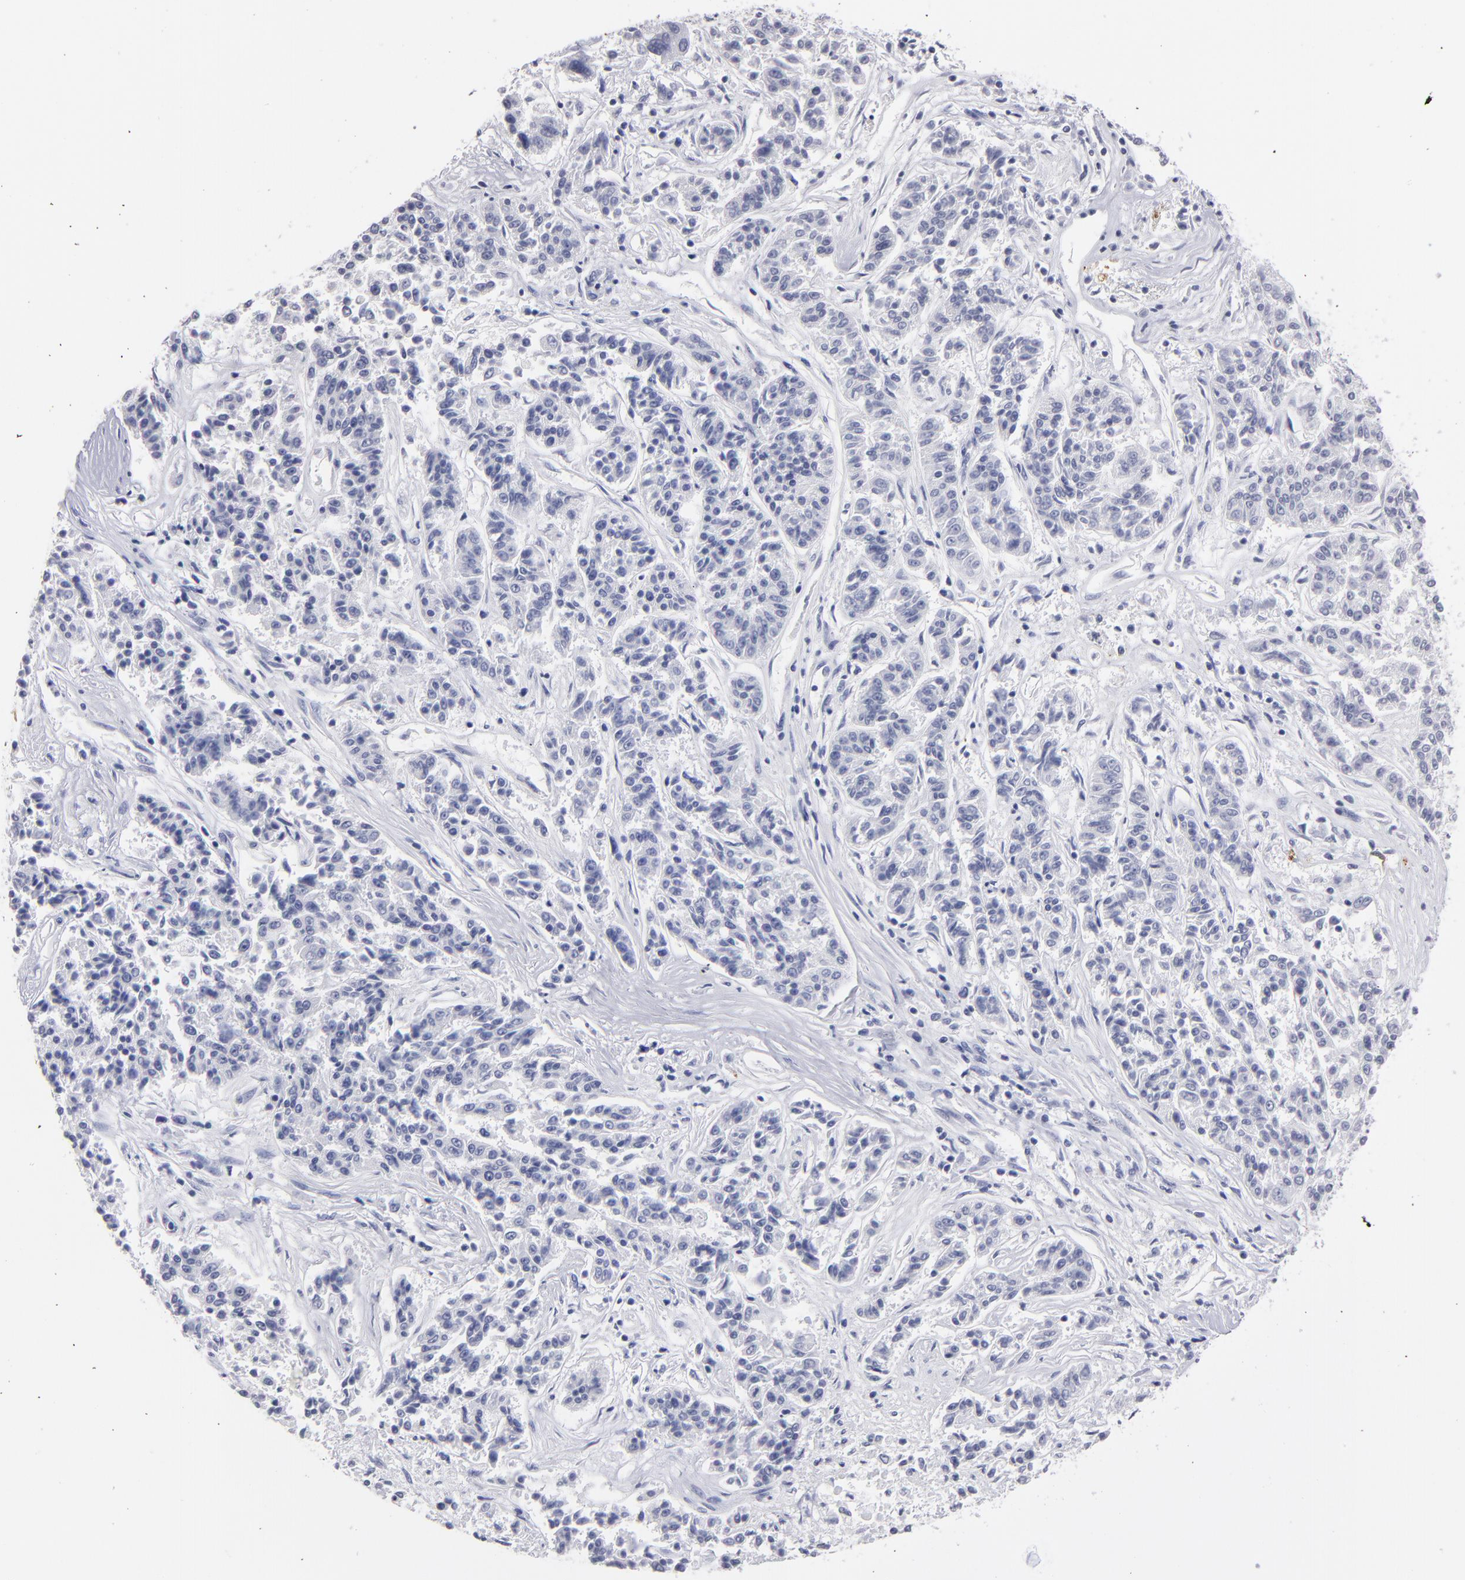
{"staining": {"intensity": "negative", "quantity": "none", "location": "none"}, "tissue": "lung cancer", "cell_type": "Tumor cells", "image_type": "cancer", "snomed": [{"axis": "morphology", "description": "Adenocarcinoma, NOS"}, {"axis": "topography", "description": "Lung"}], "caption": "Adenocarcinoma (lung) stained for a protein using immunohistochemistry (IHC) reveals no staining tumor cells.", "gene": "FABP4", "patient": {"sex": "male", "age": 84}}